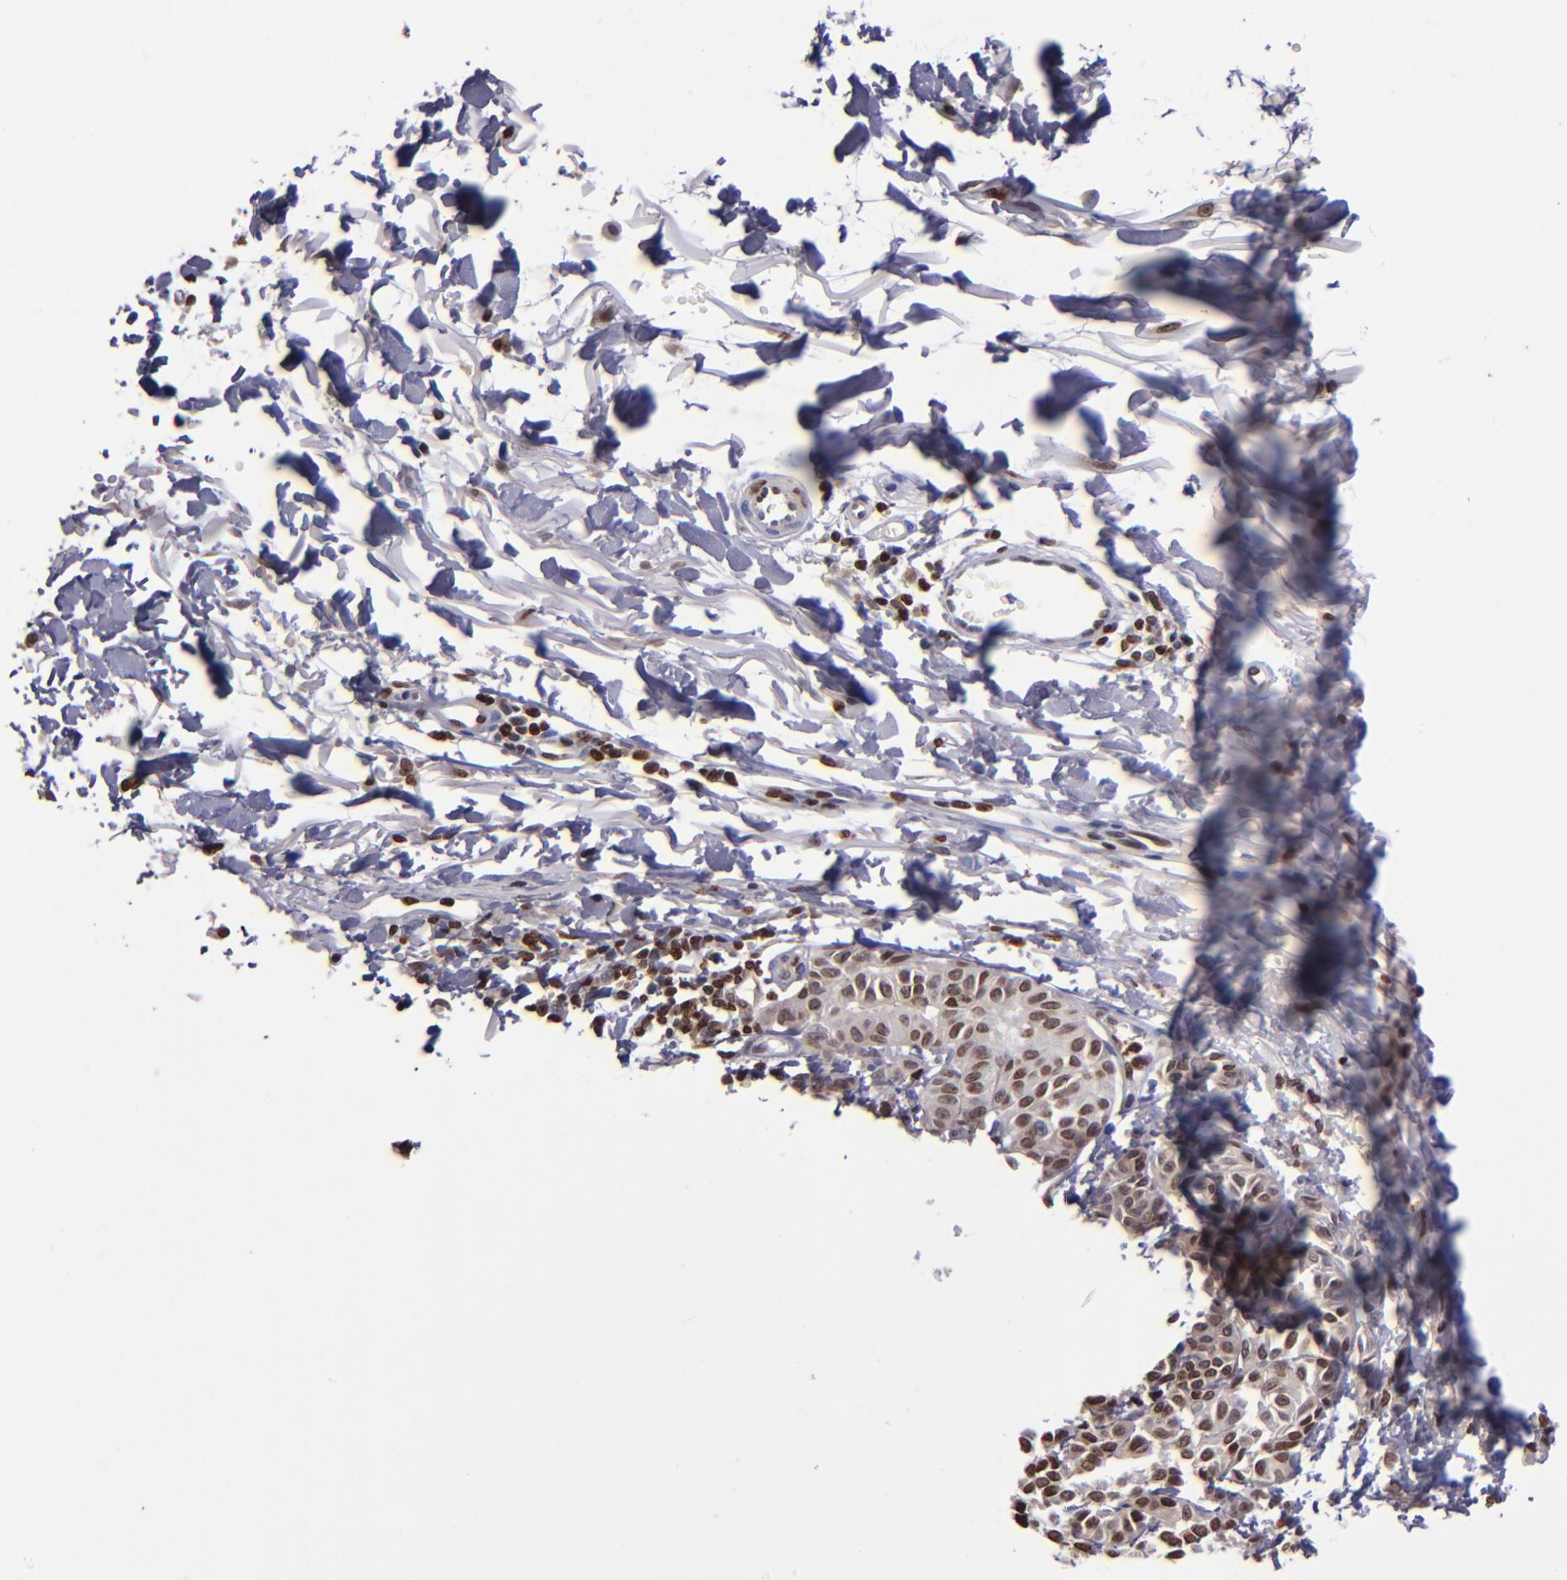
{"staining": {"intensity": "moderate", "quantity": ">75%", "location": "nuclear"}, "tissue": "melanoma", "cell_type": "Tumor cells", "image_type": "cancer", "snomed": [{"axis": "morphology", "description": "Malignant melanoma, NOS"}, {"axis": "topography", "description": "Skin"}], "caption": "Tumor cells display moderate nuclear expression in about >75% of cells in melanoma.", "gene": "CDKL5", "patient": {"sex": "male", "age": 76}}